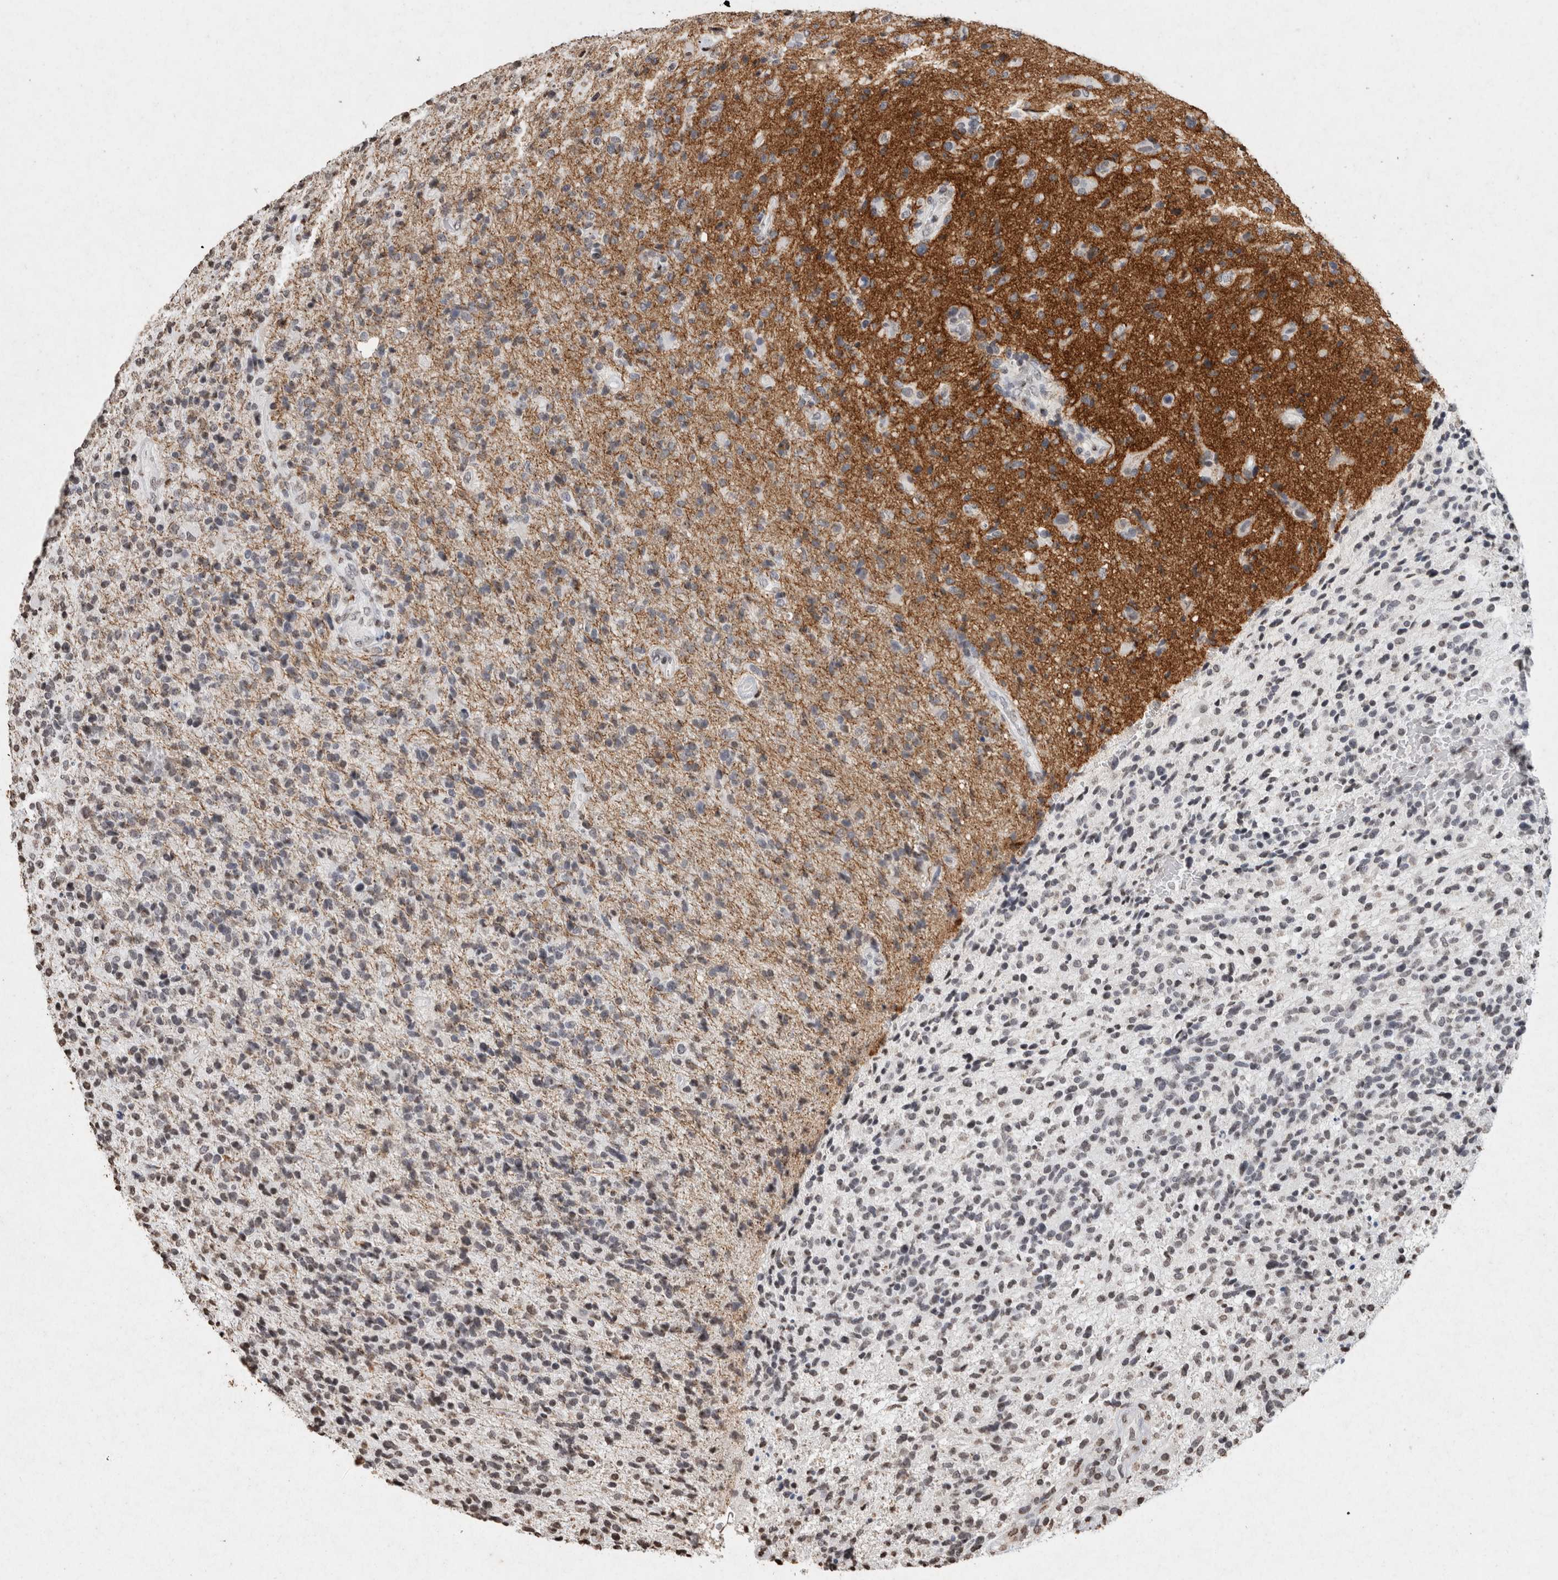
{"staining": {"intensity": "weak", "quantity": "<25%", "location": "nuclear"}, "tissue": "glioma", "cell_type": "Tumor cells", "image_type": "cancer", "snomed": [{"axis": "morphology", "description": "Glioma, malignant, High grade"}, {"axis": "topography", "description": "Brain"}], "caption": "Immunohistochemistry (IHC) of malignant glioma (high-grade) reveals no positivity in tumor cells.", "gene": "CNTN1", "patient": {"sex": "male", "age": 72}}